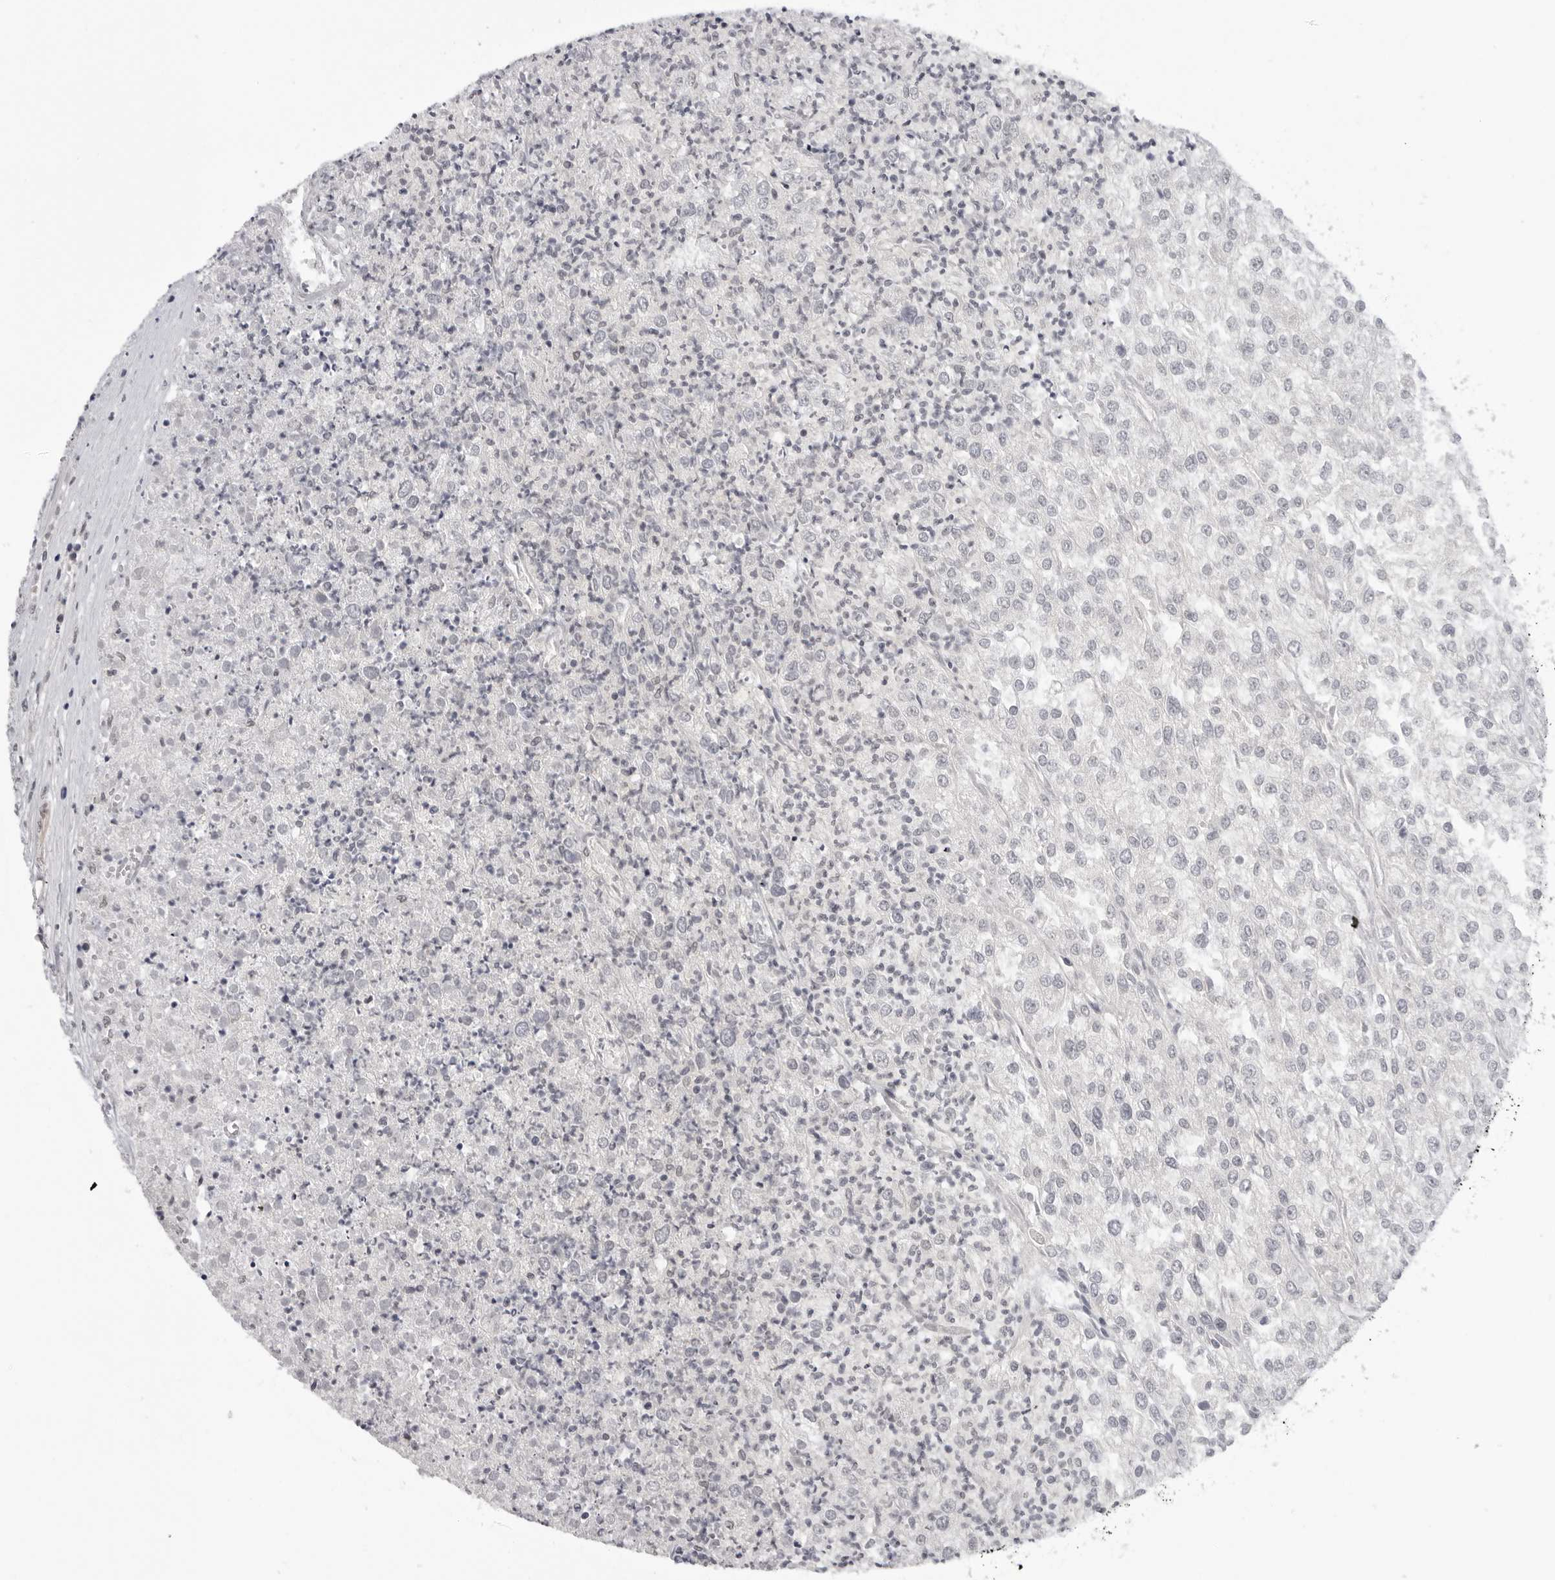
{"staining": {"intensity": "negative", "quantity": "none", "location": "none"}, "tissue": "renal cancer", "cell_type": "Tumor cells", "image_type": "cancer", "snomed": [{"axis": "morphology", "description": "Adenocarcinoma, NOS"}, {"axis": "topography", "description": "Kidney"}], "caption": "Renal cancer stained for a protein using immunohistochemistry (IHC) demonstrates no staining tumor cells.", "gene": "ALPK2", "patient": {"sex": "female", "age": 54}}